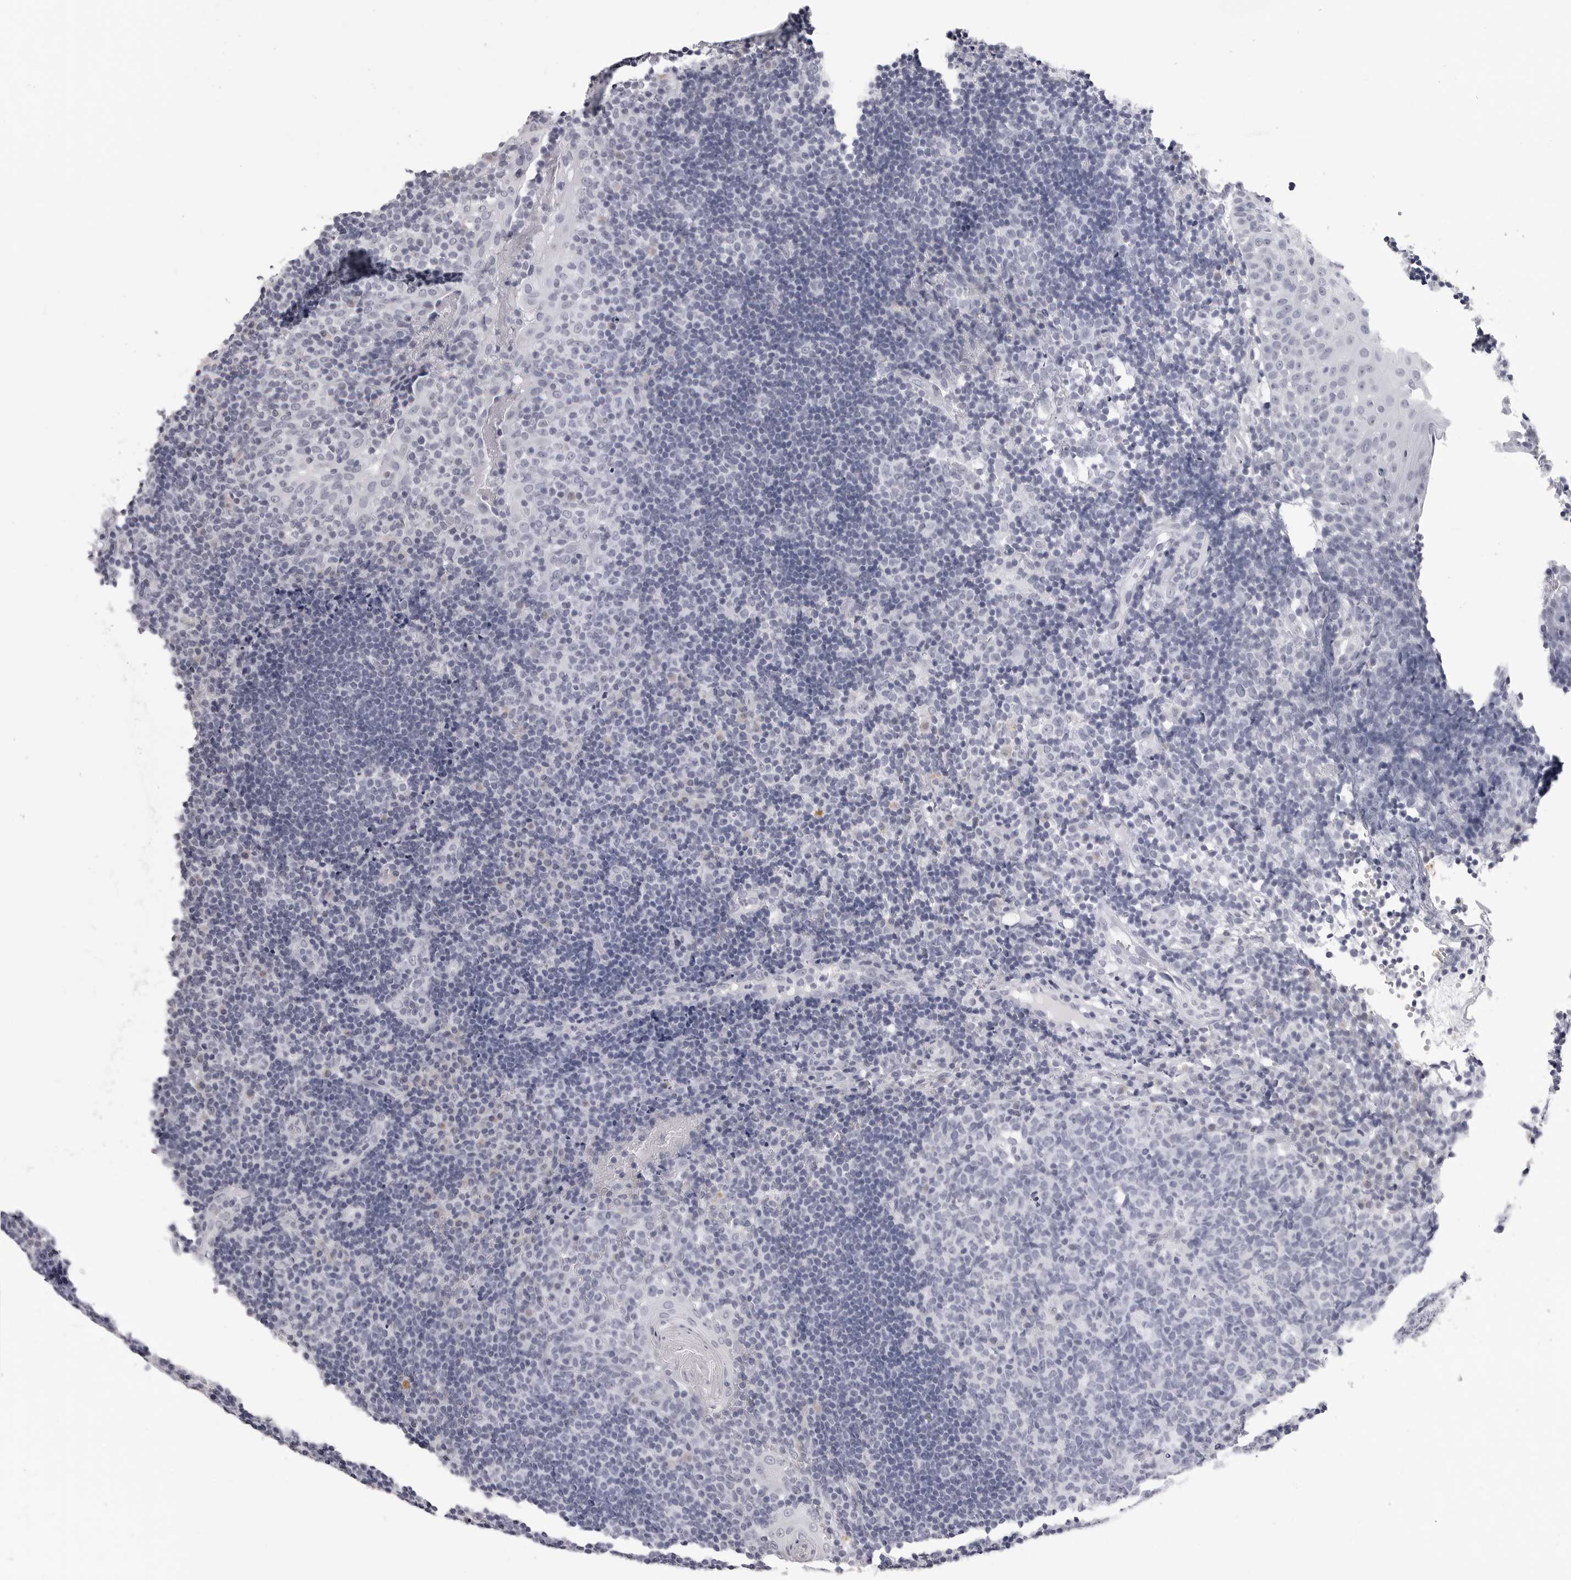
{"staining": {"intensity": "negative", "quantity": "none", "location": "none"}, "tissue": "tonsil", "cell_type": "Germinal center cells", "image_type": "normal", "snomed": [{"axis": "morphology", "description": "Normal tissue, NOS"}, {"axis": "topography", "description": "Tonsil"}], "caption": "Histopathology image shows no significant protein expression in germinal center cells of unremarkable tonsil.", "gene": "LGALS4", "patient": {"sex": "female", "age": 40}}